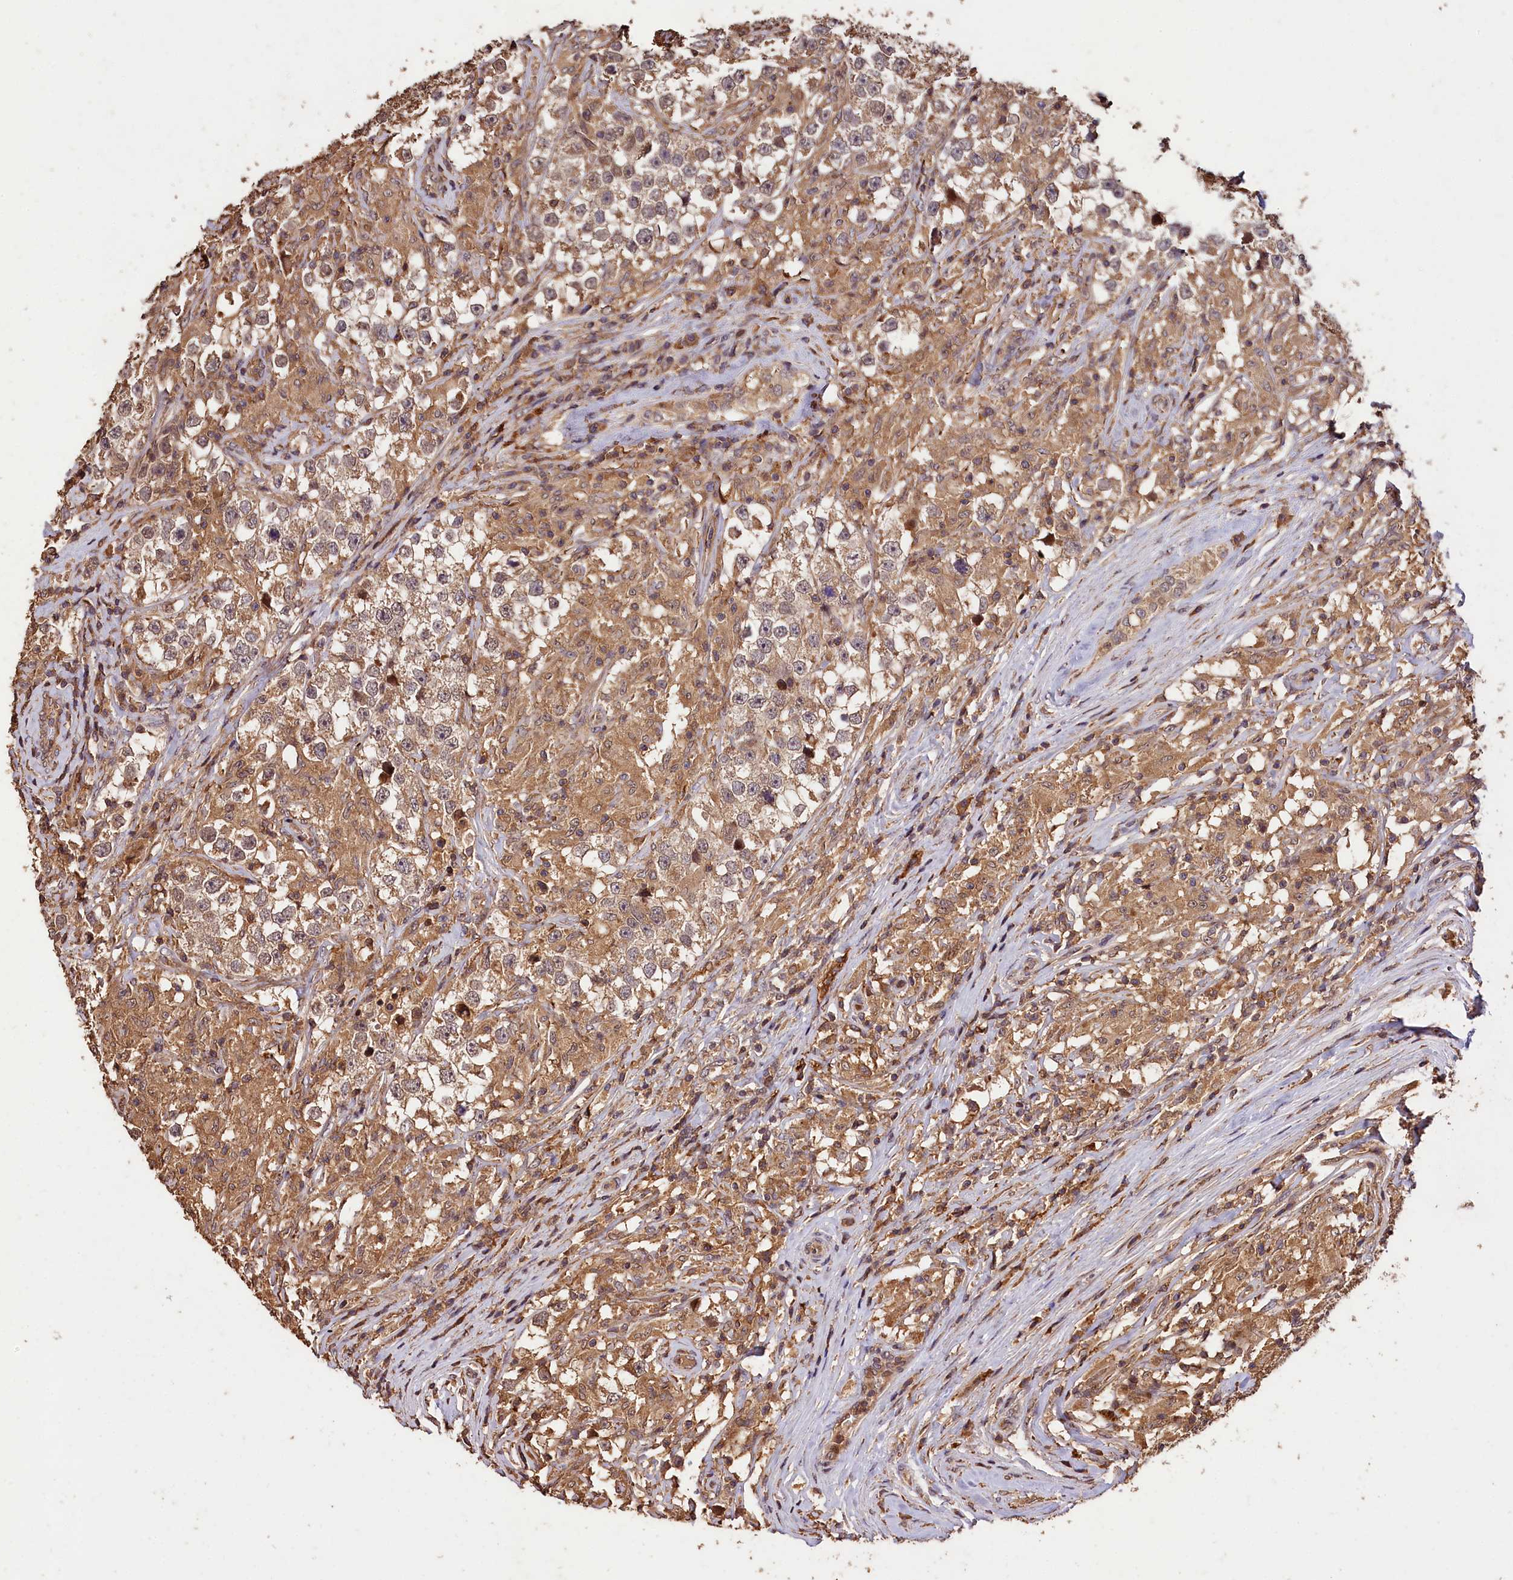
{"staining": {"intensity": "moderate", "quantity": "25%-75%", "location": "cytoplasmic/membranous"}, "tissue": "testis cancer", "cell_type": "Tumor cells", "image_type": "cancer", "snomed": [{"axis": "morphology", "description": "Seminoma, NOS"}, {"axis": "topography", "description": "Testis"}], "caption": "A brown stain highlights moderate cytoplasmic/membranous staining of a protein in human testis seminoma tumor cells. The staining was performed using DAB to visualize the protein expression in brown, while the nuclei were stained in blue with hematoxylin (Magnification: 20x).", "gene": "KPTN", "patient": {"sex": "male", "age": 46}}